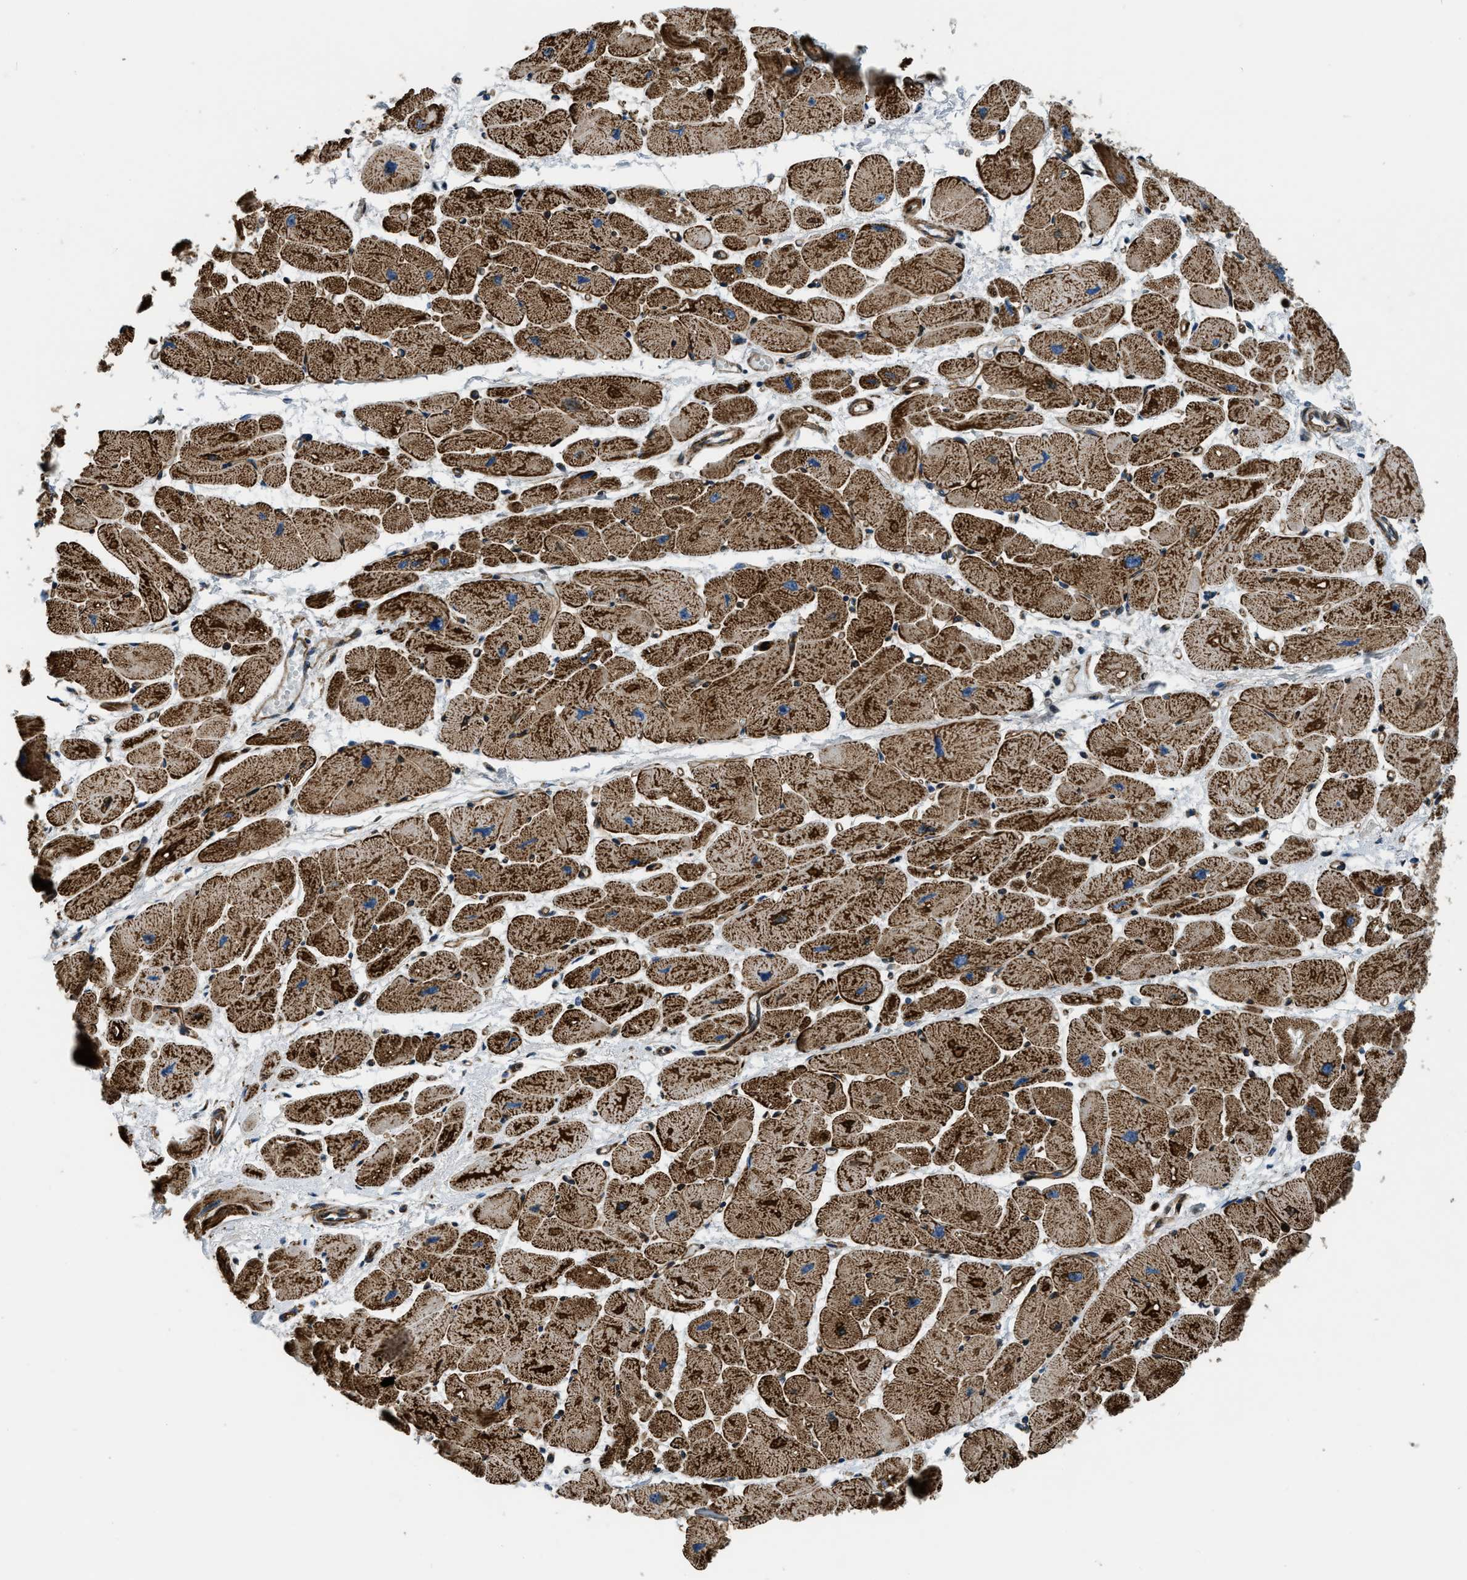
{"staining": {"intensity": "strong", "quantity": ">75%", "location": "cytoplasmic/membranous"}, "tissue": "heart muscle", "cell_type": "Cardiomyocytes", "image_type": "normal", "snomed": [{"axis": "morphology", "description": "Normal tissue, NOS"}, {"axis": "topography", "description": "Heart"}], "caption": "Protein staining reveals strong cytoplasmic/membranous positivity in approximately >75% of cardiomyocytes in normal heart muscle. (brown staining indicates protein expression, while blue staining denotes nuclei).", "gene": "GSDME", "patient": {"sex": "female", "age": 54}}